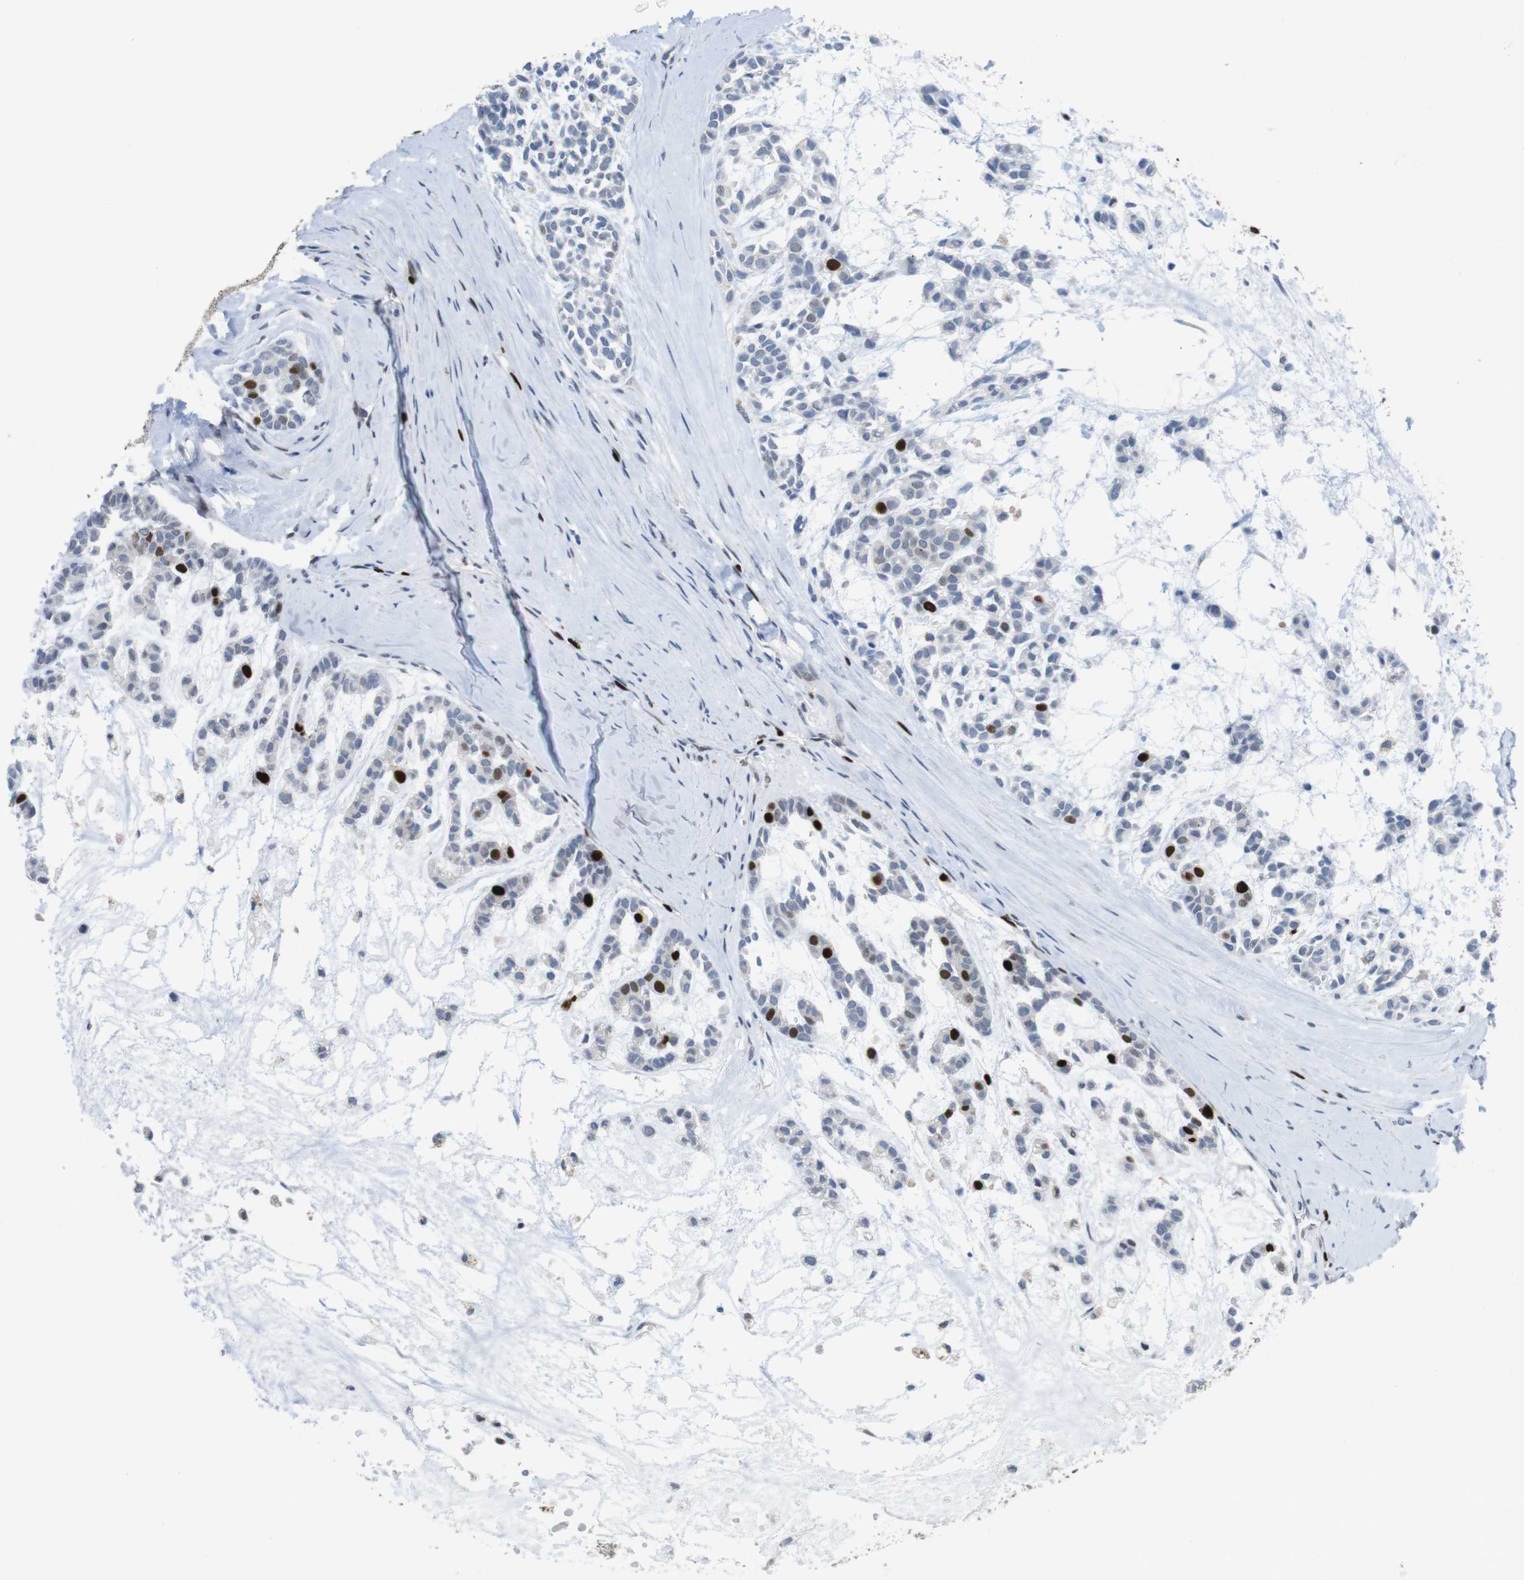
{"staining": {"intensity": "strong", "quantity": "<25%", "location": "nuclear"}, "tissue": "head and neck cancer", "cell_type": "Tumor cells", "image_type": "cancer", "snomed": [{"axis": "morphology", "description": "Adenocarcinoma, NOS"}, {"axis": "morphology", "description": "Adenoma, NOS"}, {"axis": "topography", "description": "Head-Neck"}], "caption": "Head and neck cancer (adenoma) stained with DAB immunohistochemistry (IHC) shows medium levels of strong nuclear positivity in approximately <25% of tumor cells. The protein is stained brown, and the nuclei are stained in blue (DAB IHC with brightfield microscopy, high magnification).", "gene": "KPNA2", "patient": {"sex": "female", "age": 55}}